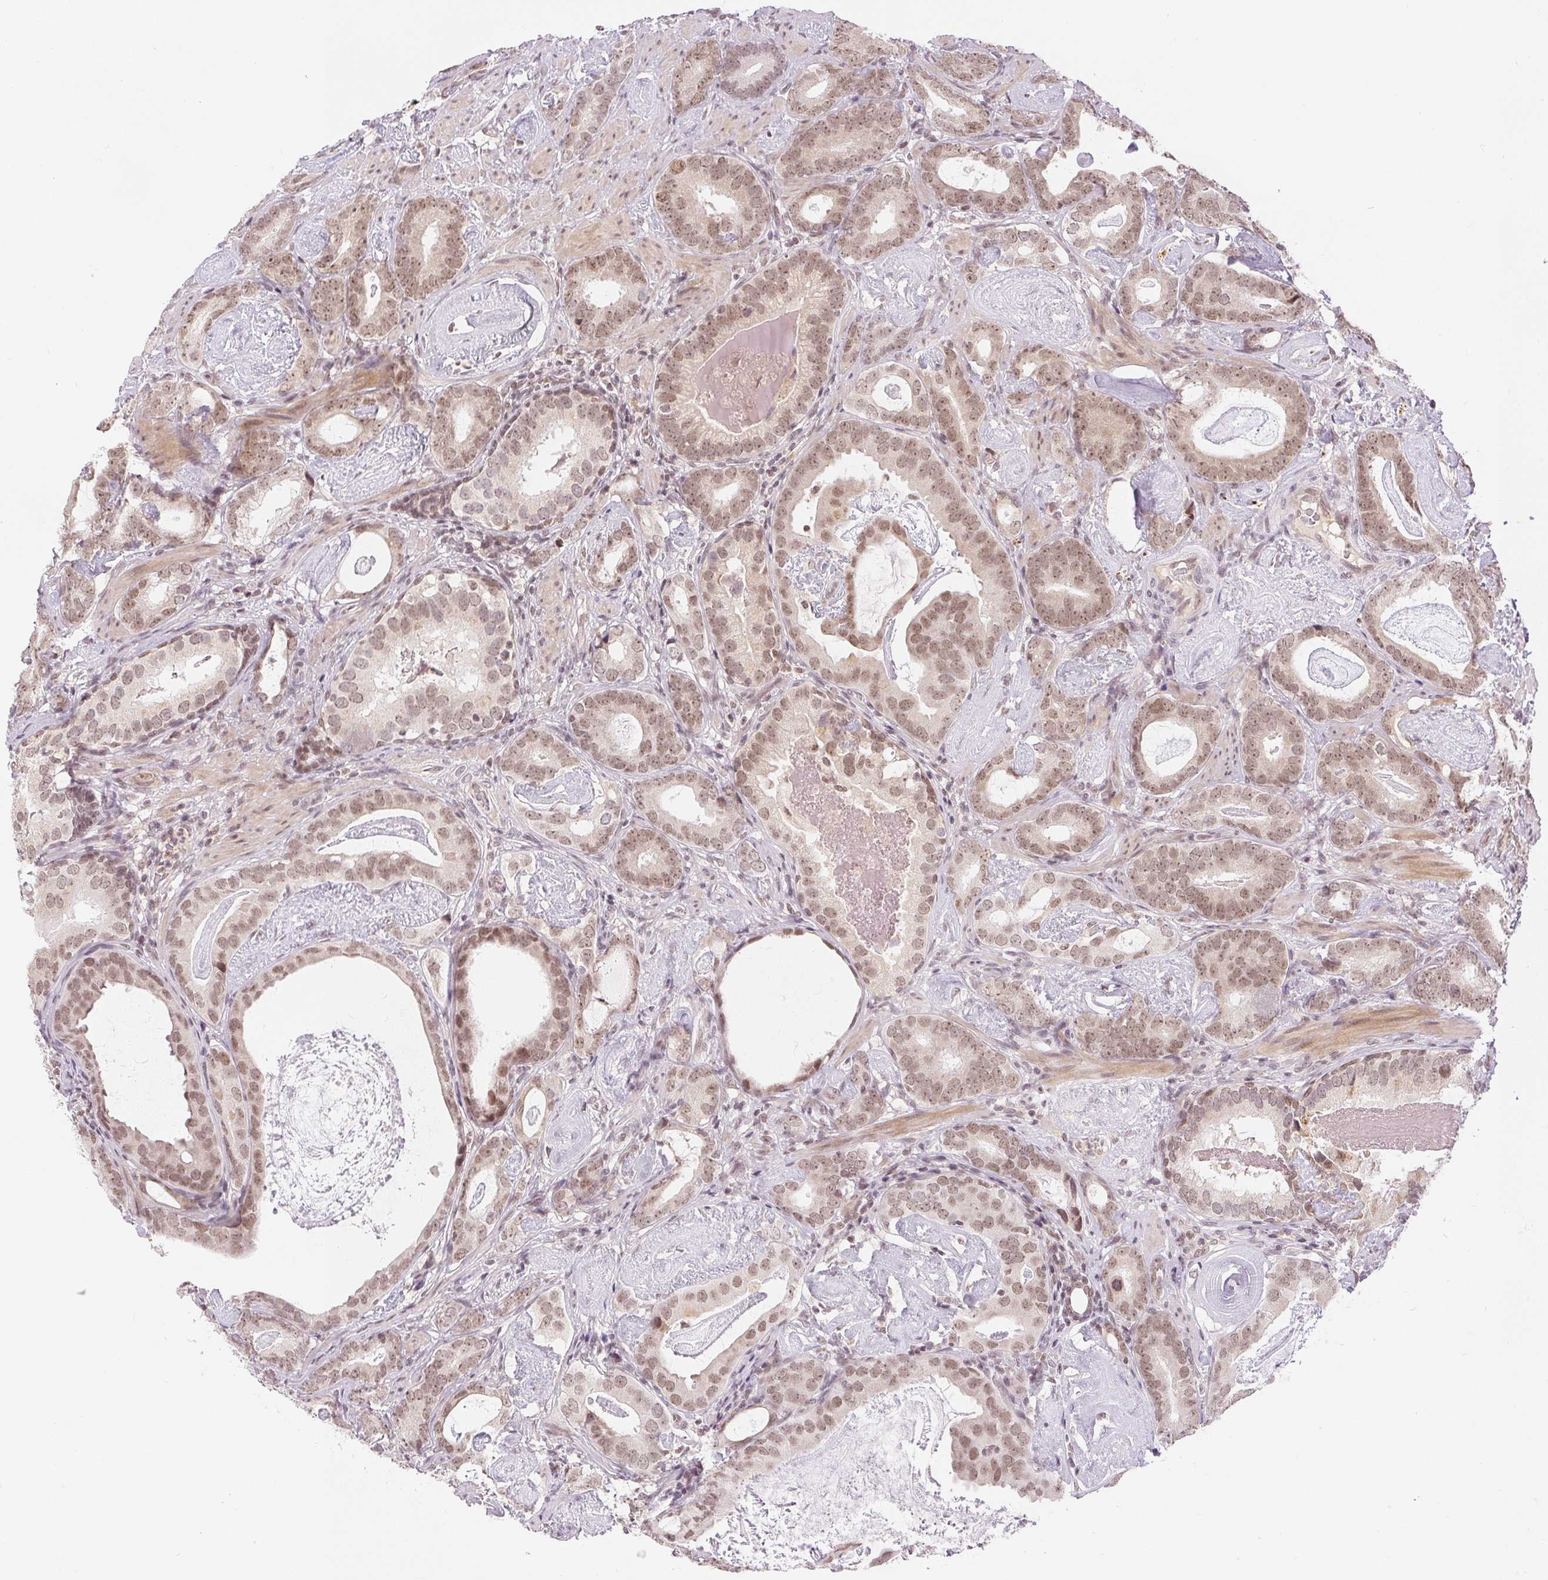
{"staining": {"intensity": "moderate", "quantity": "25%-75%", "location": "nuclear"}, "tissue": "prostate cancer", "cell_type": "Tumor cells", "image_type": "cancer", "snomed": [{"axis": "morphology", "description": "Adenocarcinoma, Low grade"}, {"axis": "topography", "description": "Prostate and seminal vesicle, NOS"}], "caption": "IHC (DAB) staining of human prostate cancer exhibits moderate nuclear protein expression in approximately 25%-75% of tumor cells. Using DAB (brown) and hematoxylin (blue) stains, captured at high magnification using brightfield microscopy.", "gene": "DEK", "patient": {"sex": "male", "age": 71}}